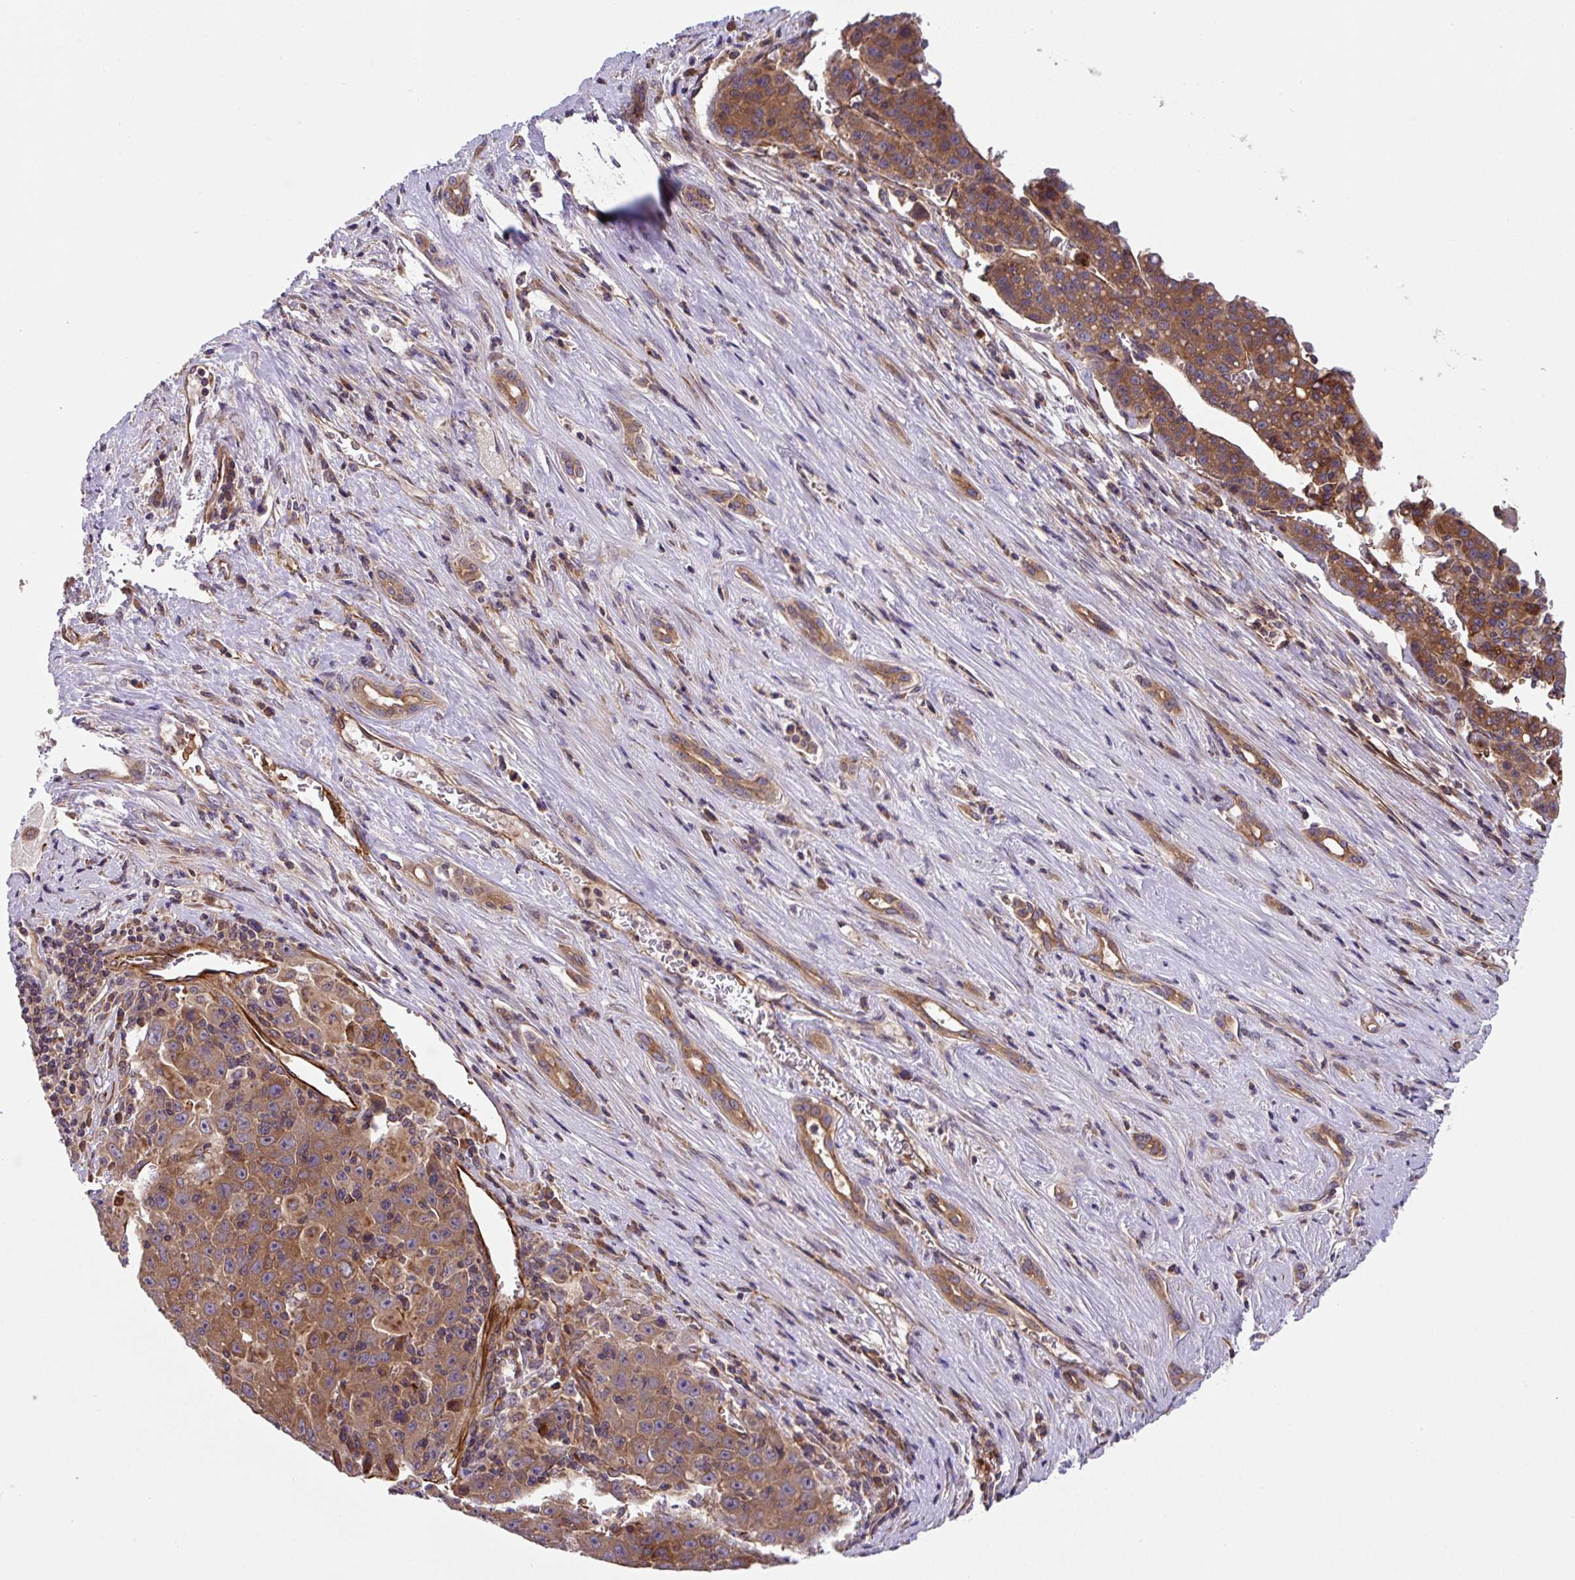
{"staining": {"intensity": "moderate", "quantity": ">75%", "location": "cytoplasmic/membranous"}, "tissue": "liver cancer", "cell_type": "Tumor cells", "image_type": "cancer", "snomed": [{"axis": "morphology", "description": "Carcinoma, Hepatocellular, NOS"}, {"axis": "topography", "description": "Liver"}], "caption": "High-power microscopy captured an immunohistochemistry photomicrograph of liver cancer (hepatocellular carcinoma), revealing moderate cytoplasmic/membranous staining in about >75% of tumor cells. (DAB IHC with brightfield microscopy, high magnification).", "gene": "APOBEC3D", "patient": {"sex": "female", "age": 53}}